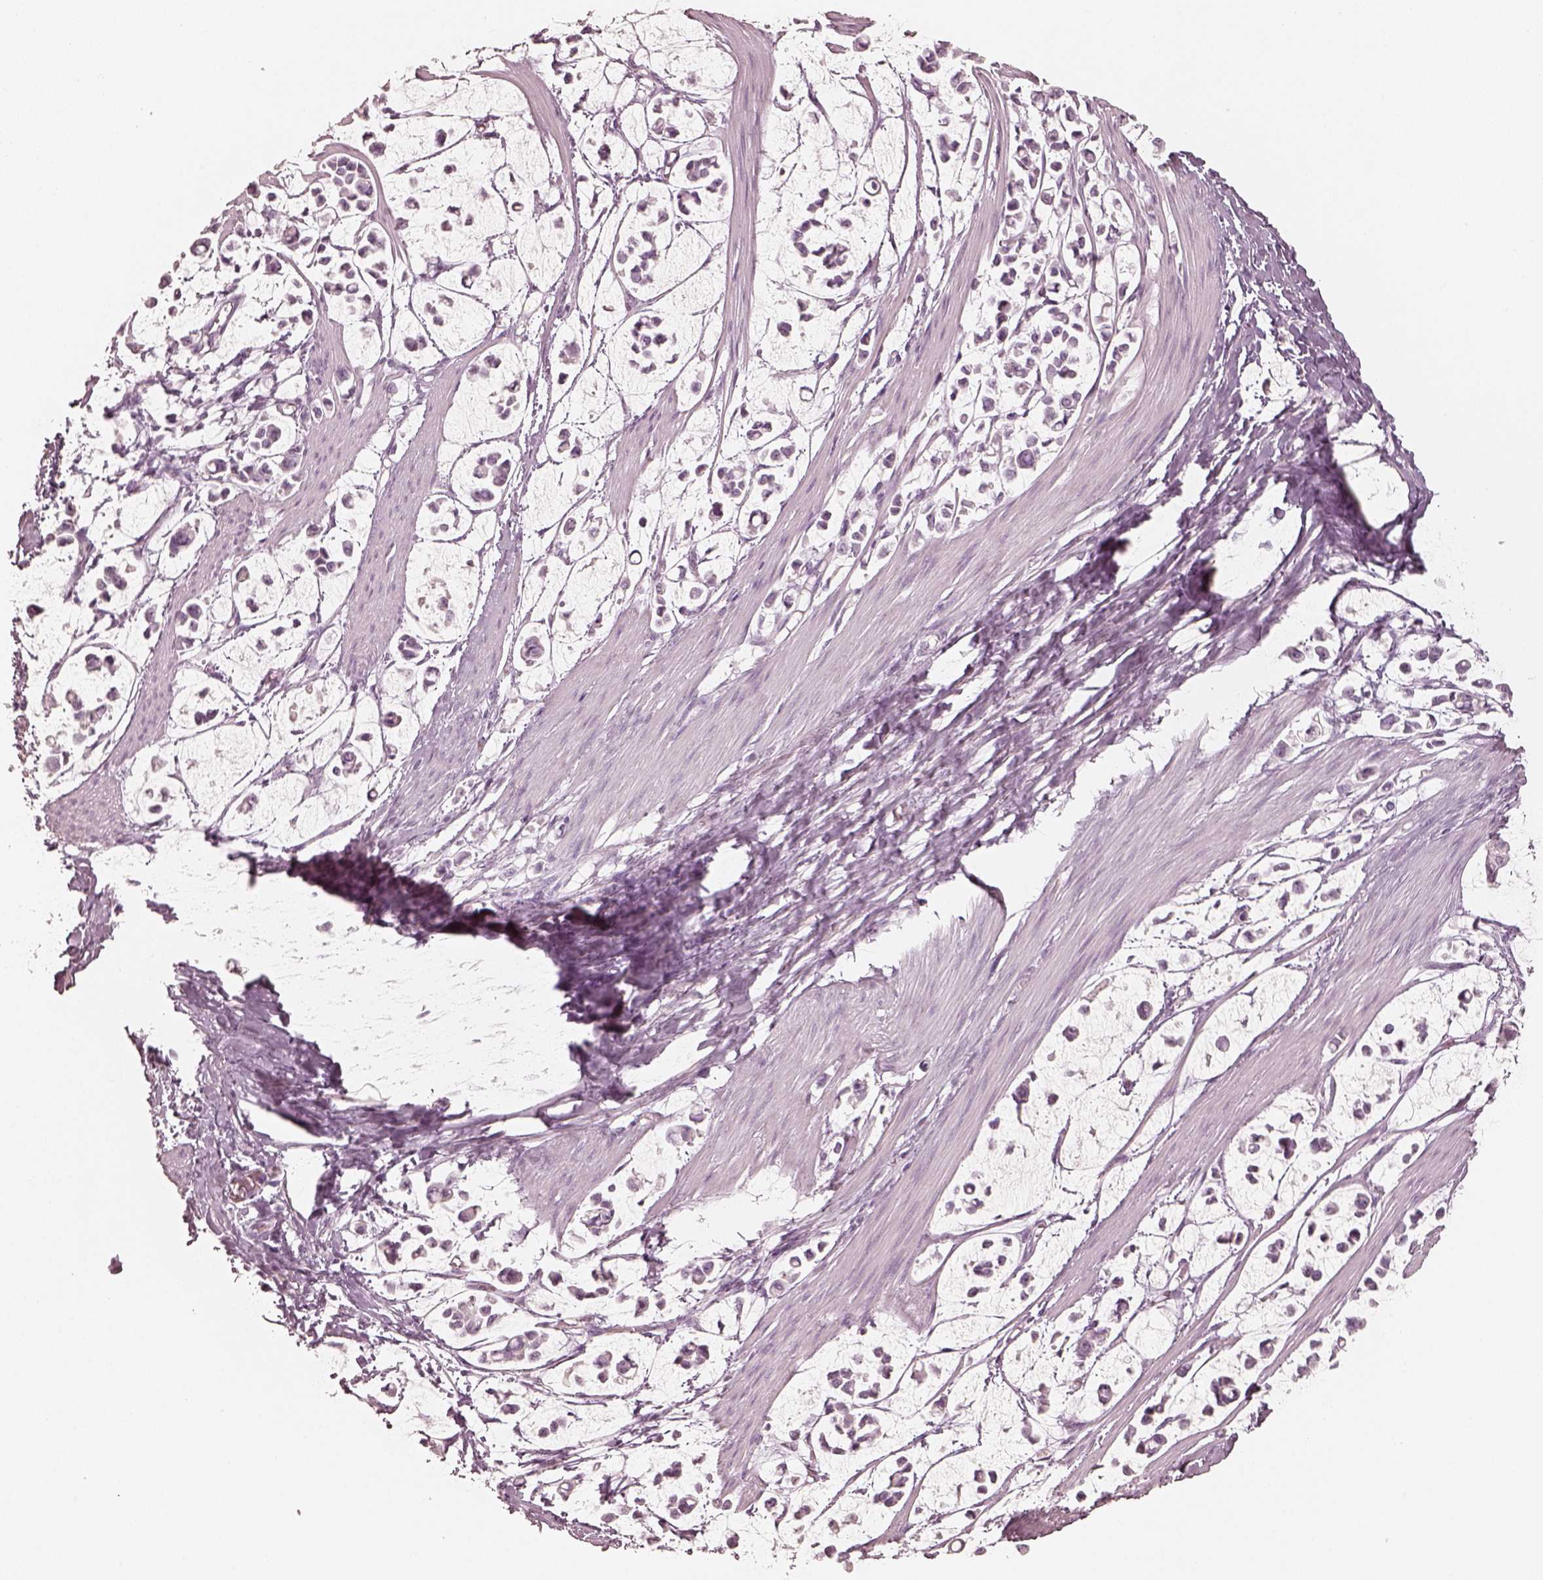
{"staining": {"intensity": "negative", "quantity": "none", "location": "none"}, "tissue": "stomach cancer", "cell_type": "Tumor cells", "image_type": "cancer", "snomed": [{"axis": "morphology", "description": "Adenocarcinoma, NOS"}, {"axis": "topography", "description": "Stomach"}], "caption": "Stomach cancer was stained to show a protein in brown. There is no significant expression in tumor cells.", "gene": "KRT82", "patient": {"sex": "male", "age": 82}}